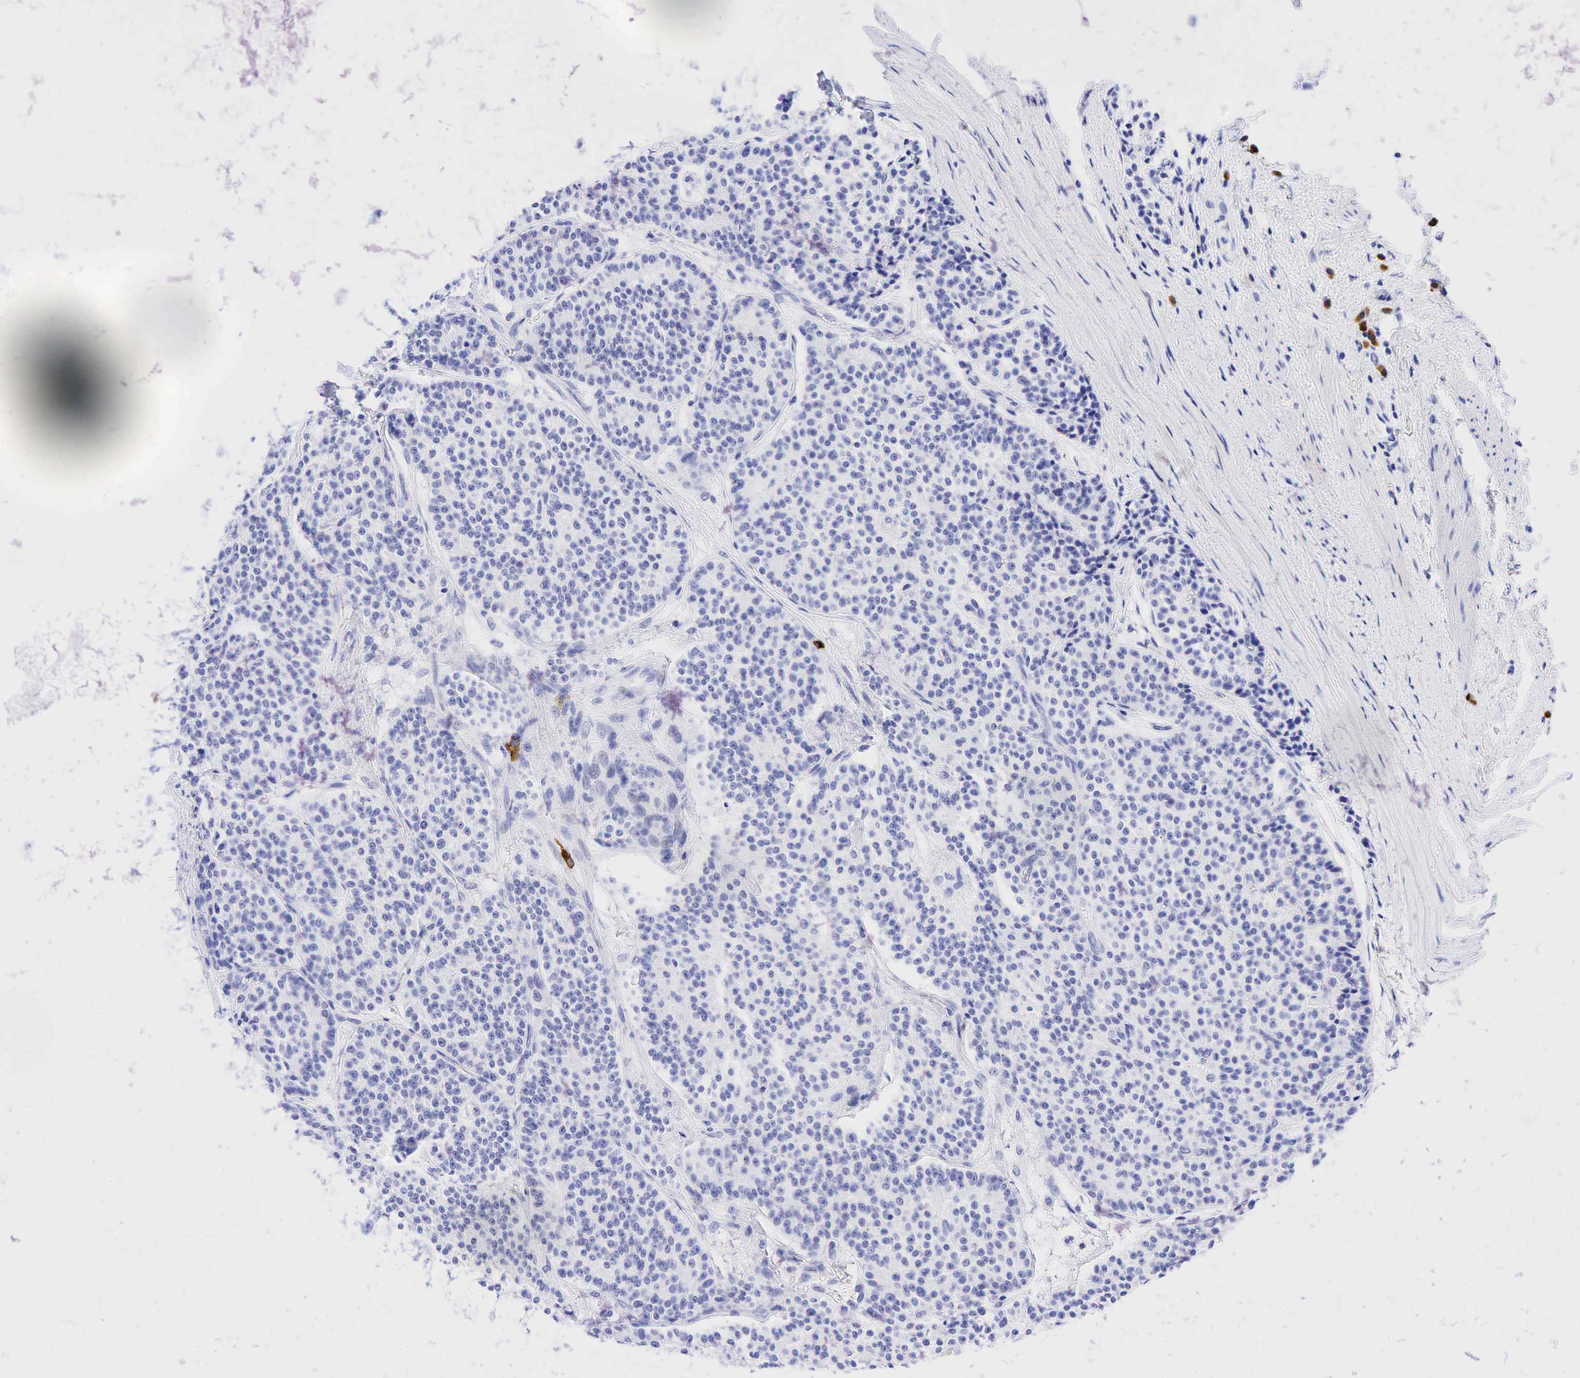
{"staining": {"intensity": "negative", "quantity": "none", "location": "none"}, "tissue": "carcinoid", "cell_type": "Tumor cells", "image_type": "cancer", "snomed": [{"axis": "morphology", "description": "Carcinoid, malignant, NOS"}, {"axis": "topography", "description": "Stomach"}], "caption": "Immunohistochemistry (IHC) of human carcinoid demonstrates no expression in tumor cells. (DAB immunohistochemistry with hematoxylin counter stain).", "gene": "CD79A", "patient": {"sex": "female", "age": 76}}